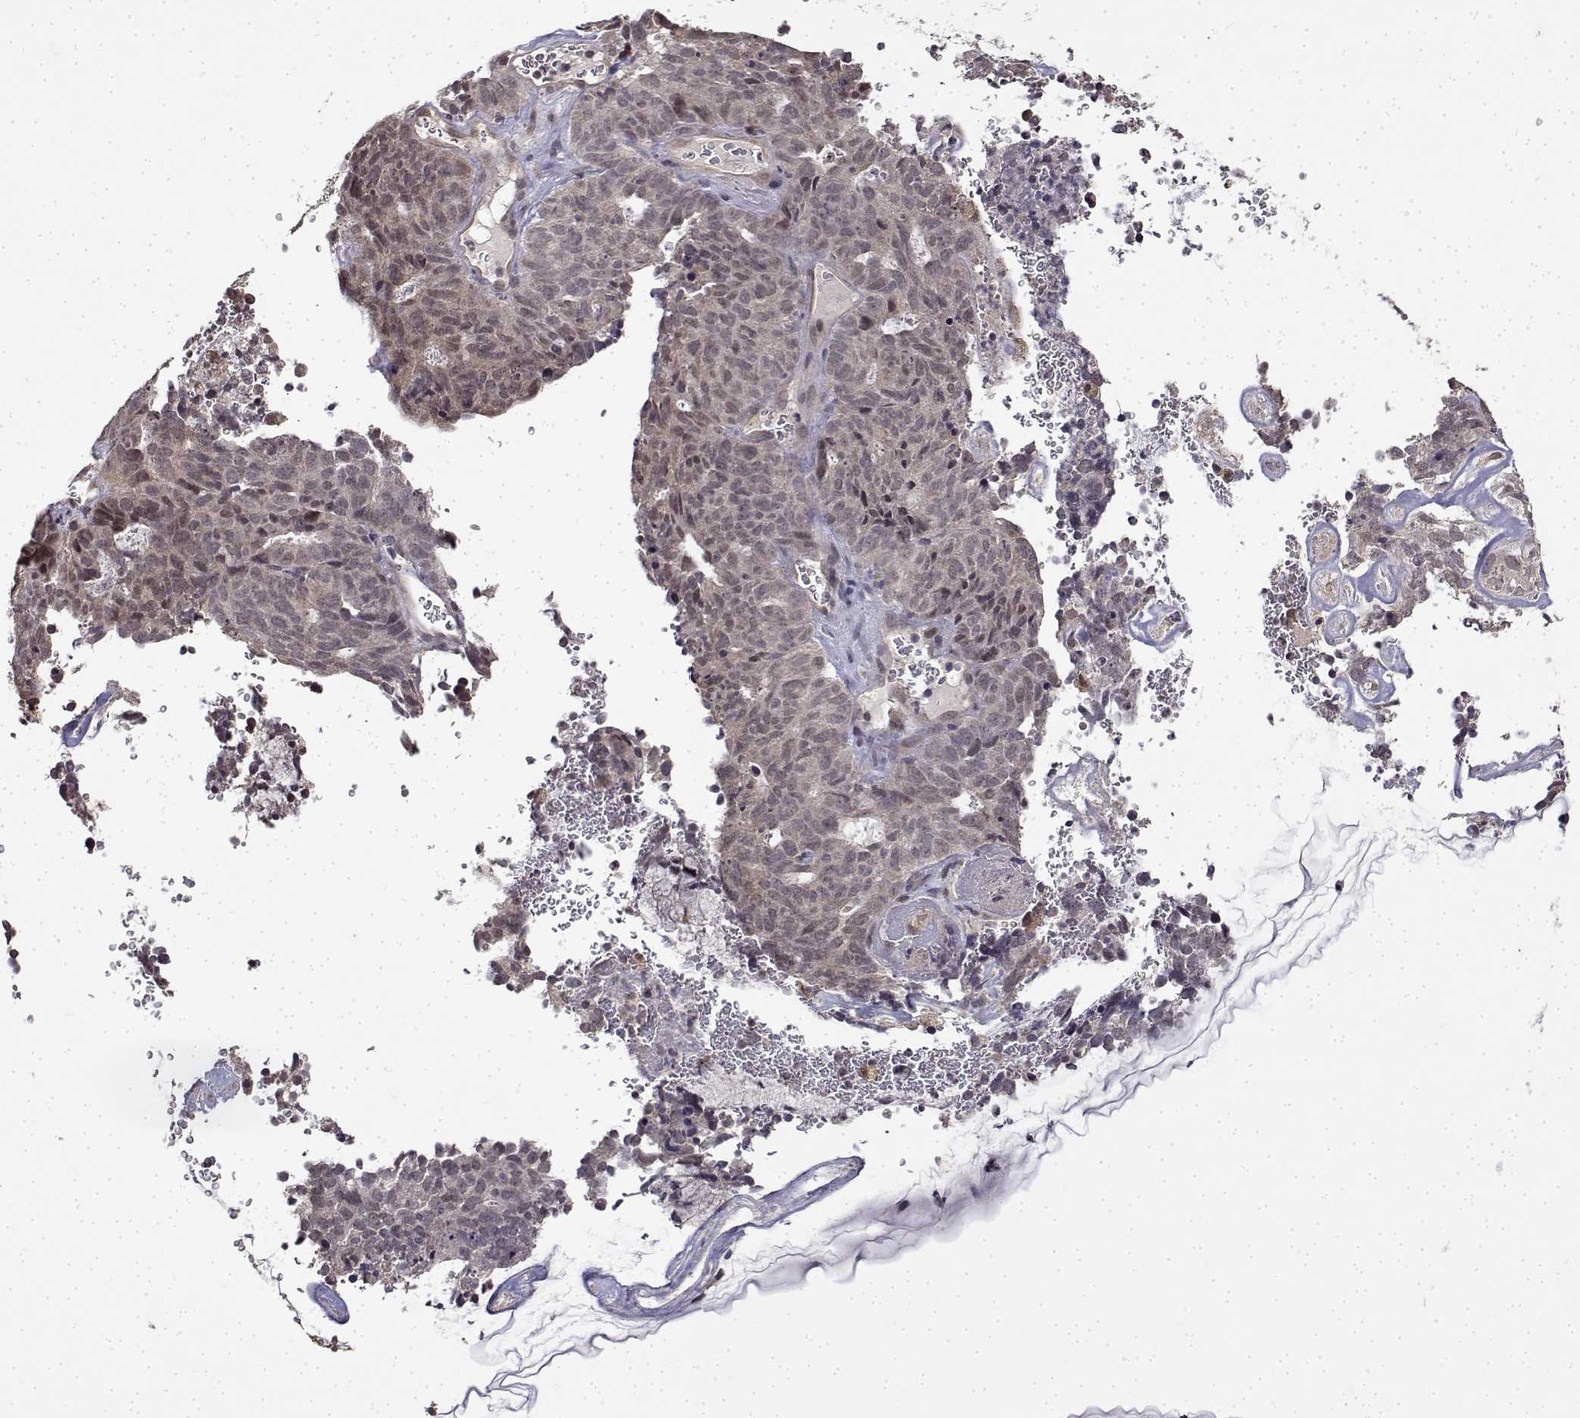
{"staining": {"intensity": "negative", "quantity": "none", "location": "none"}, "tissue": "cervical cancer", "cell_type": "Tumor cells", "image_type": "cancer", "snomed": [{"axis": "morphology", "description": "Adenocarcinoma, NOS"}, {"axis": "topography", "description": "Cervix"}], "caption": "Histopathology image shows no significant protein expression in tumor cells of adenocarcinoma (cervical). (DAB (3,3'-diaminobenzidine) immunohistochemistry (IHC) visualized using brightfield microscopy, high magnification).", "gene": "BDNF", "patient": {"sex": "female", "age": 38}}